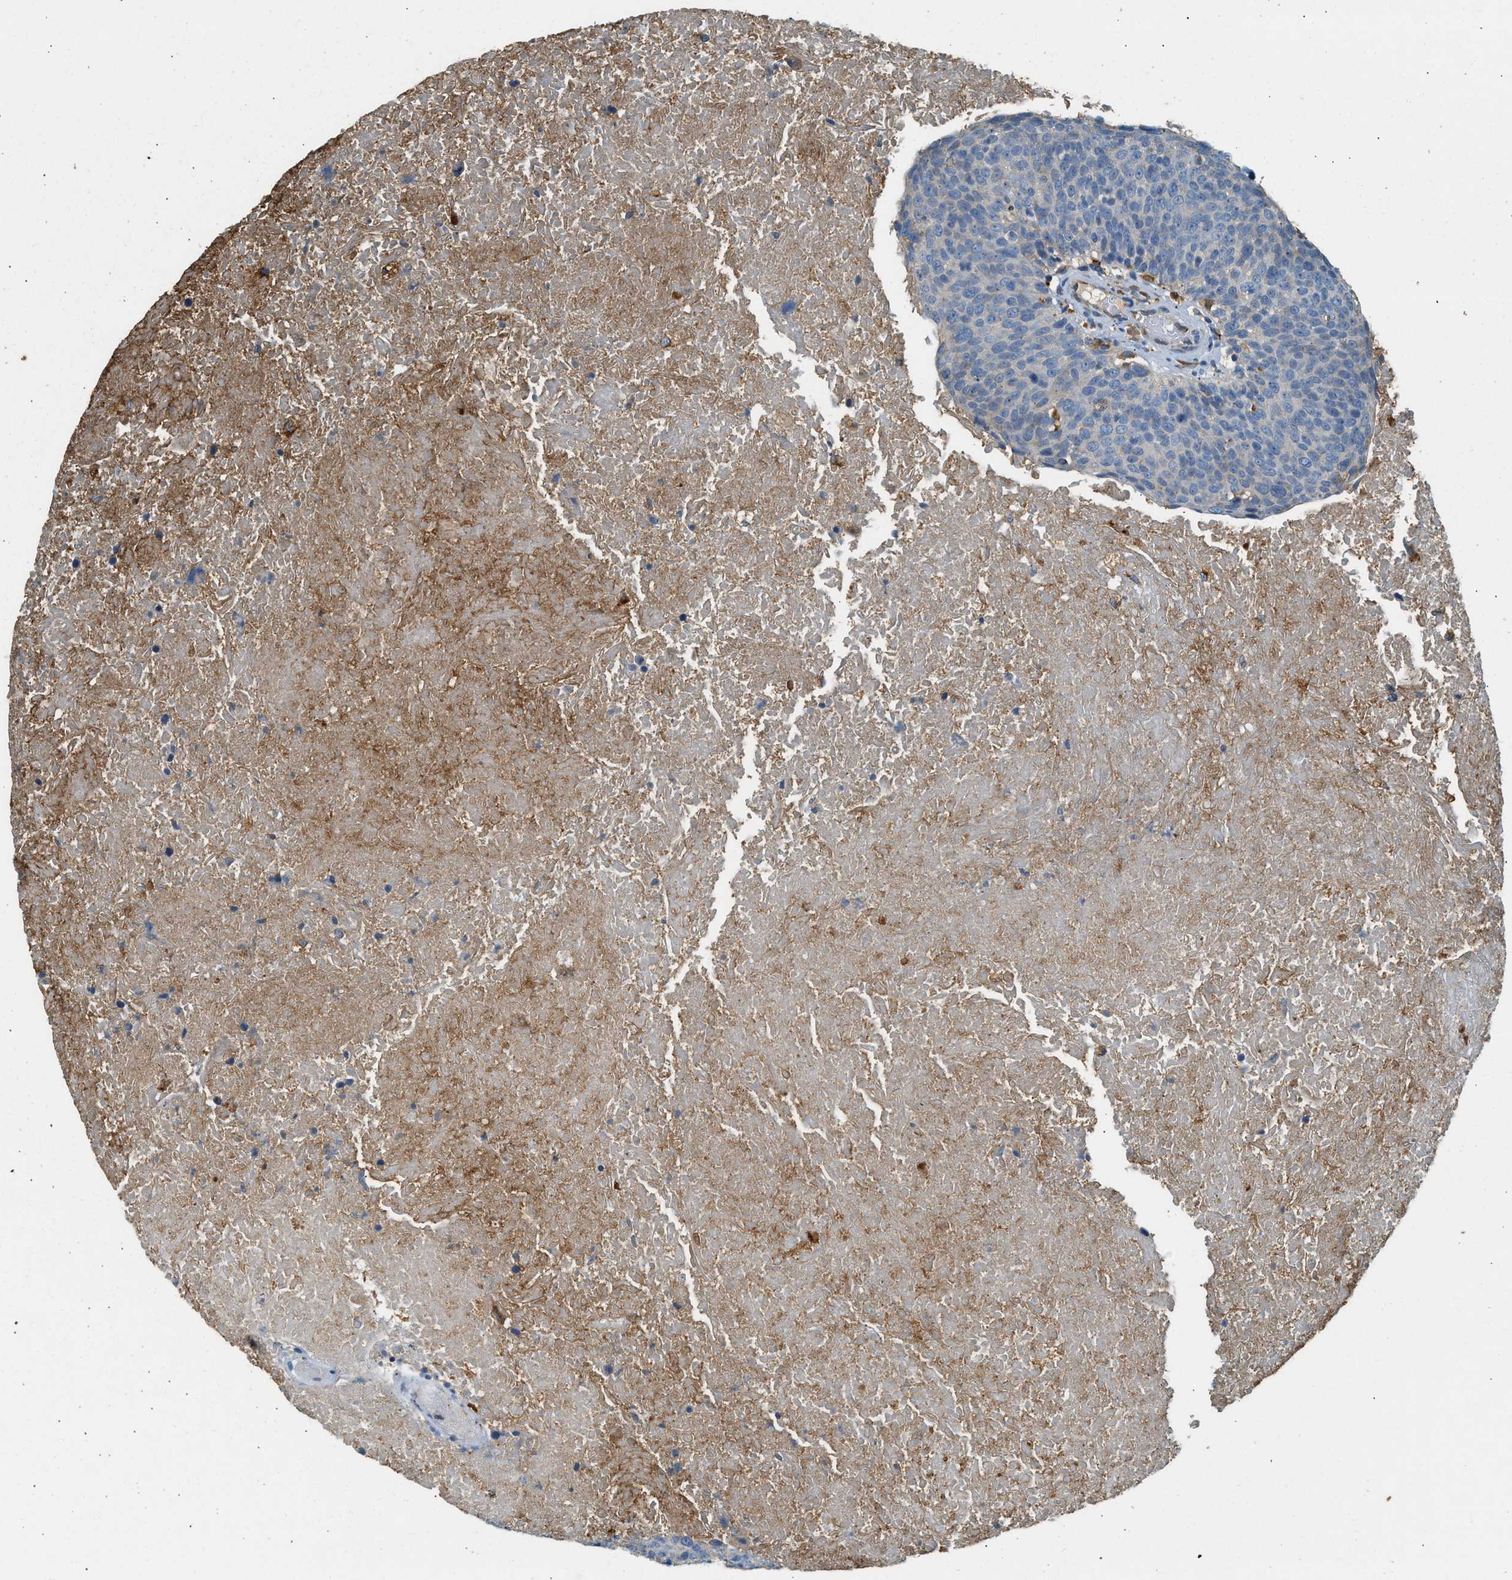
{"staining": {"intensity": "weak", "quantity": "<25%", "location": "cytoplasmic/membranous"}, "tissue": "head and neck cancer", "cell_type": "Tumor cells", "image_type": "cancer", "snomed": [{"axis": "morphology", "description": "Squamous cell carcinoma, NOS"}, {"axis": "morphology", "description": "Squamous cell carcinoma, metastatic, NOS"}, {"axis": "topography", "description": "Lymph node"}, {"axis": "topography", "description": "Head-Neck"}], "caption": "The immunohistochemistry histopathology image has no significant expression in tumor cells of head and neck cancer (squamous cell carcinoma) tissue. The staining was performed using DAB to visualize the protein expression in brown, while the nuclei were stained in blue with hematoxylin (Magnification: 20x).", "gene": "CTSB", "patient": {"sex": "male", "age": 62}}